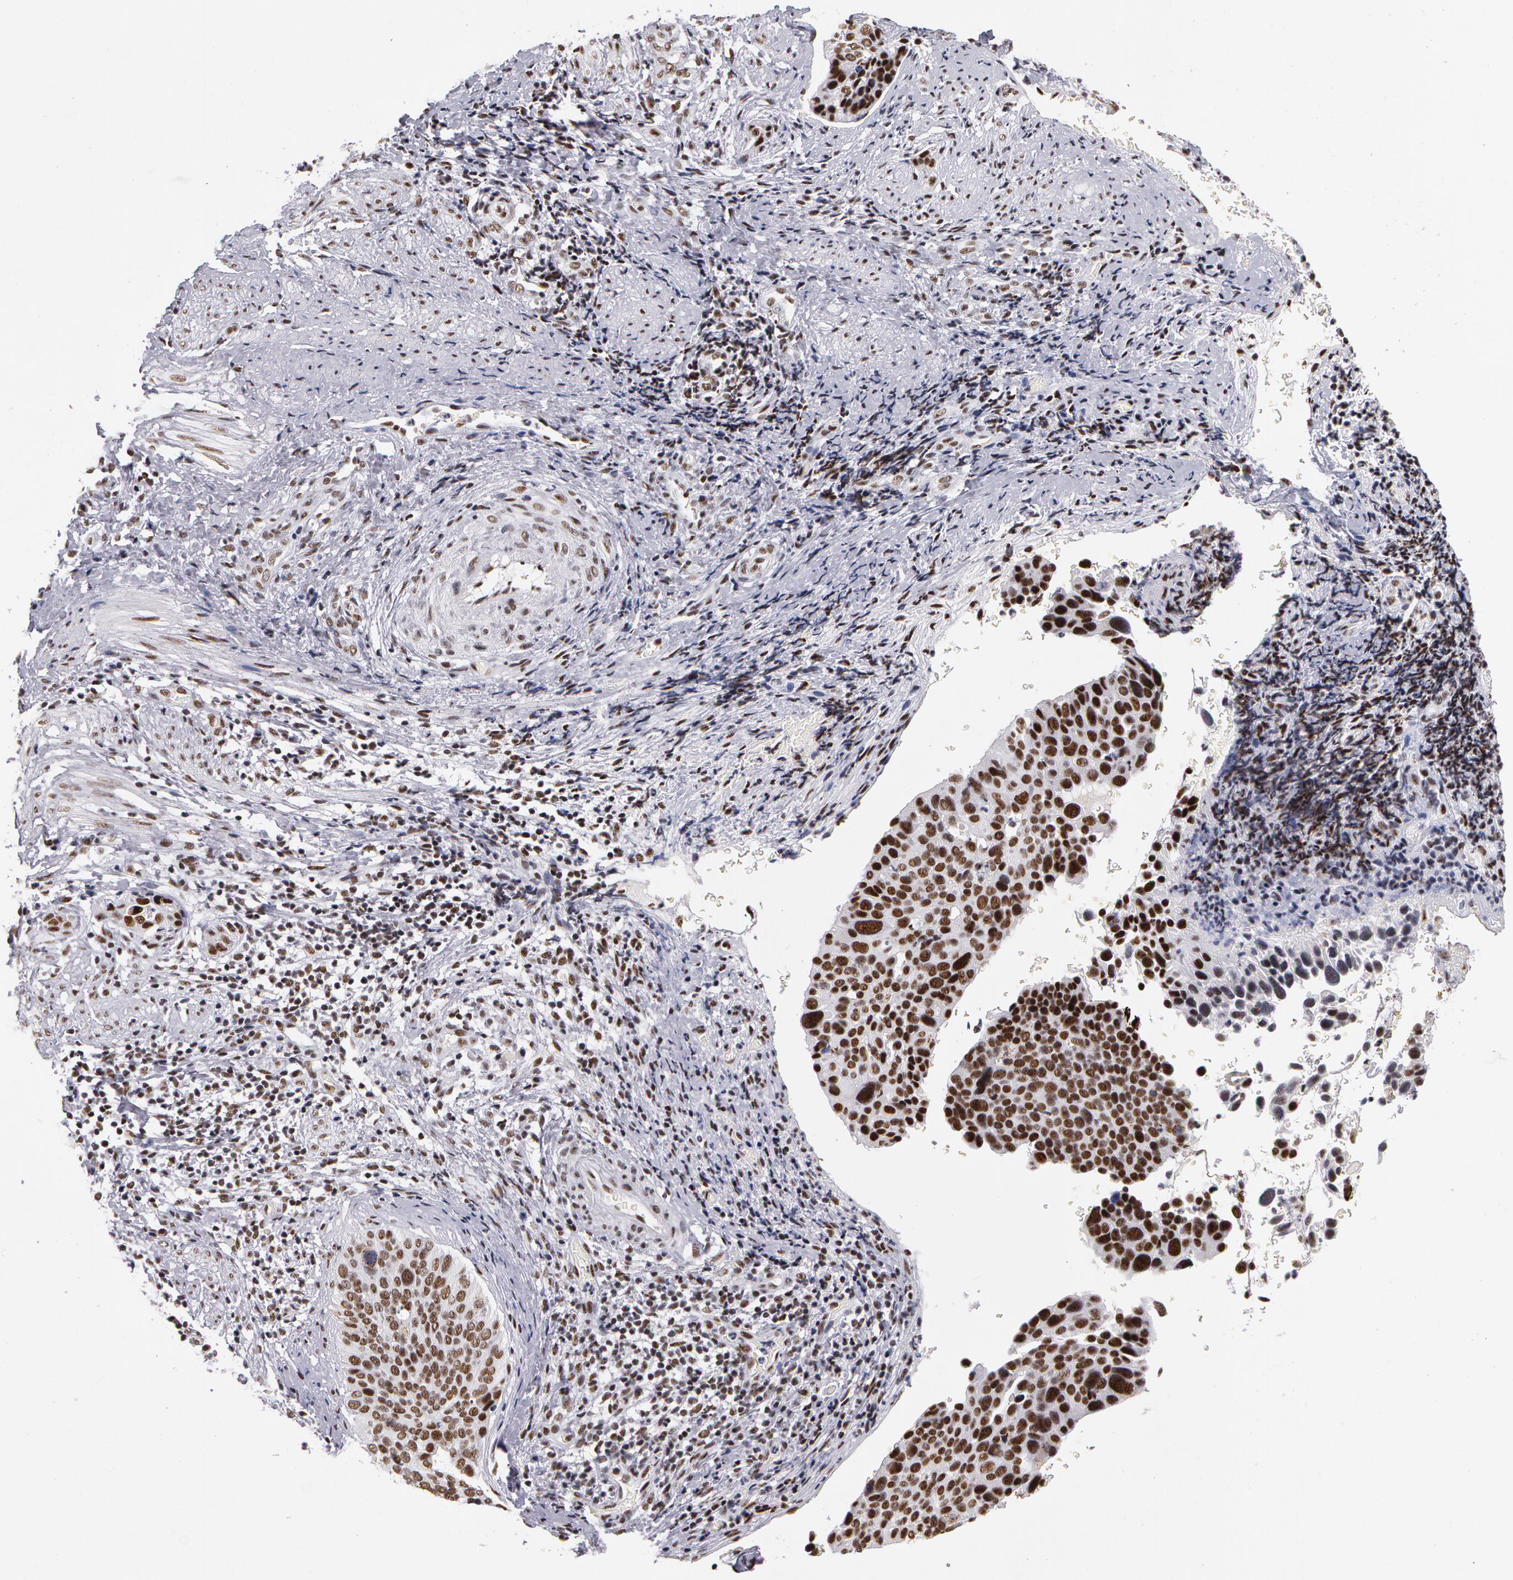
{"staining": {"intensity": "strong", "quantity": ">75%", "location": "nuclear"}, "tissue": "cervical cancer", "cell_type": "Tumor cells", "image_type": "cancer", "snomed": [{"axis": "morphology", "description": "Squamous cell carcinoma, NOS"}, {"axis": "topography", "description": "Cervix"}], "caption": "A high amount of strong nuclear staining is identified in about >75% of tumor cells in cervical squamous cell carcinoma tissue.", "gene": "PNN", "patient": {"sex": "female", "age": 31}}